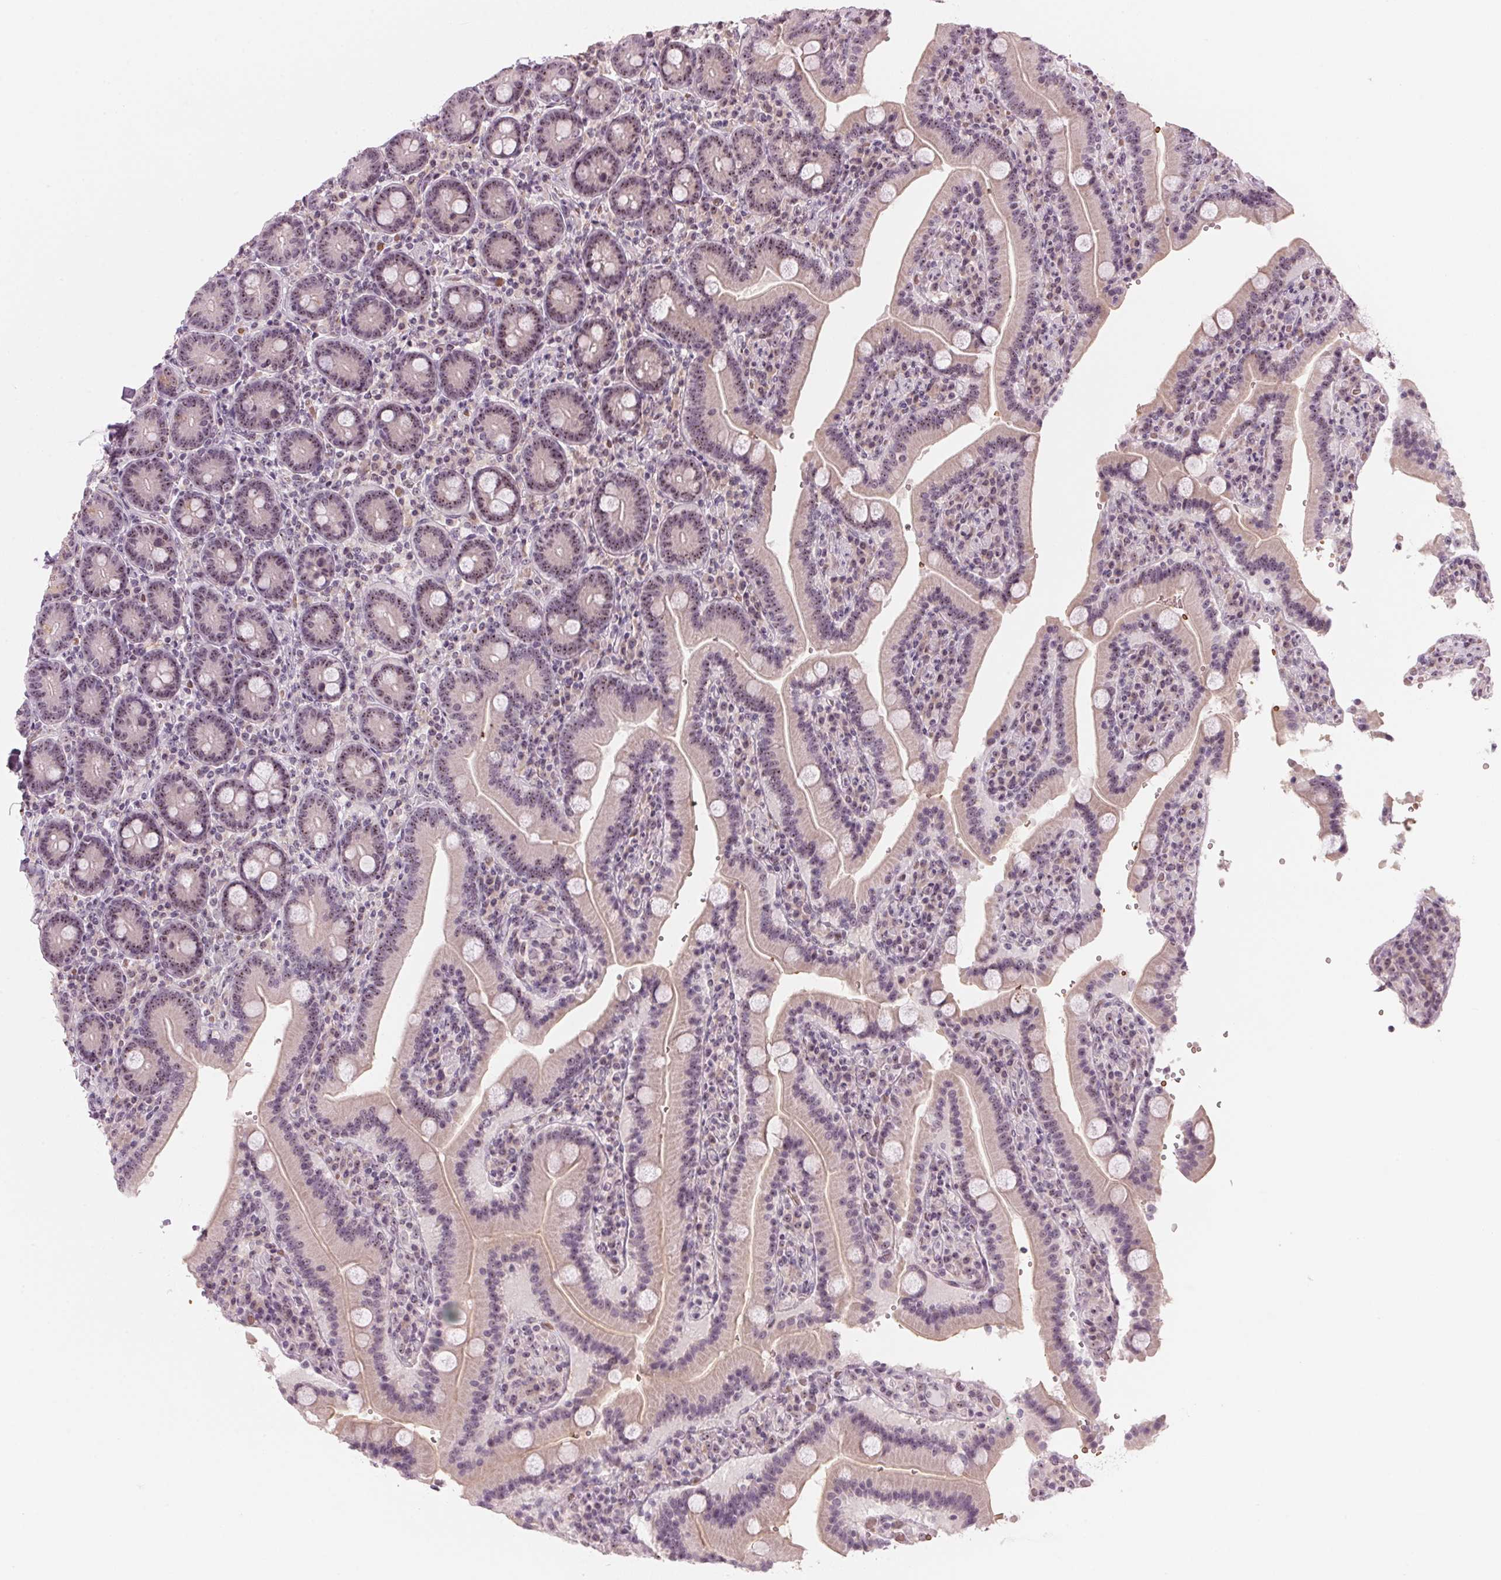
{"staining": {"intensity": "weak", "quantity": "25%-75%", "location": "nuclear"}, "tissue": "duodenum", "cell_type": "Glandular cells", "image_type": "normal", "snomed": [{"axis": "morphology", "description": "Normal tissue, NOS"}, {"axis": "topography", "description": "Duodenum"}], "caption": "Glandular cells exhibit low levels of weak nuclear staining in about 25%-75% of cells in normal human duodenum. (Brightfield microscopy of DAB IHC at high magnification).", "gene": "DNTTIP2", "patient": {"sex": "female", "age": 62}}